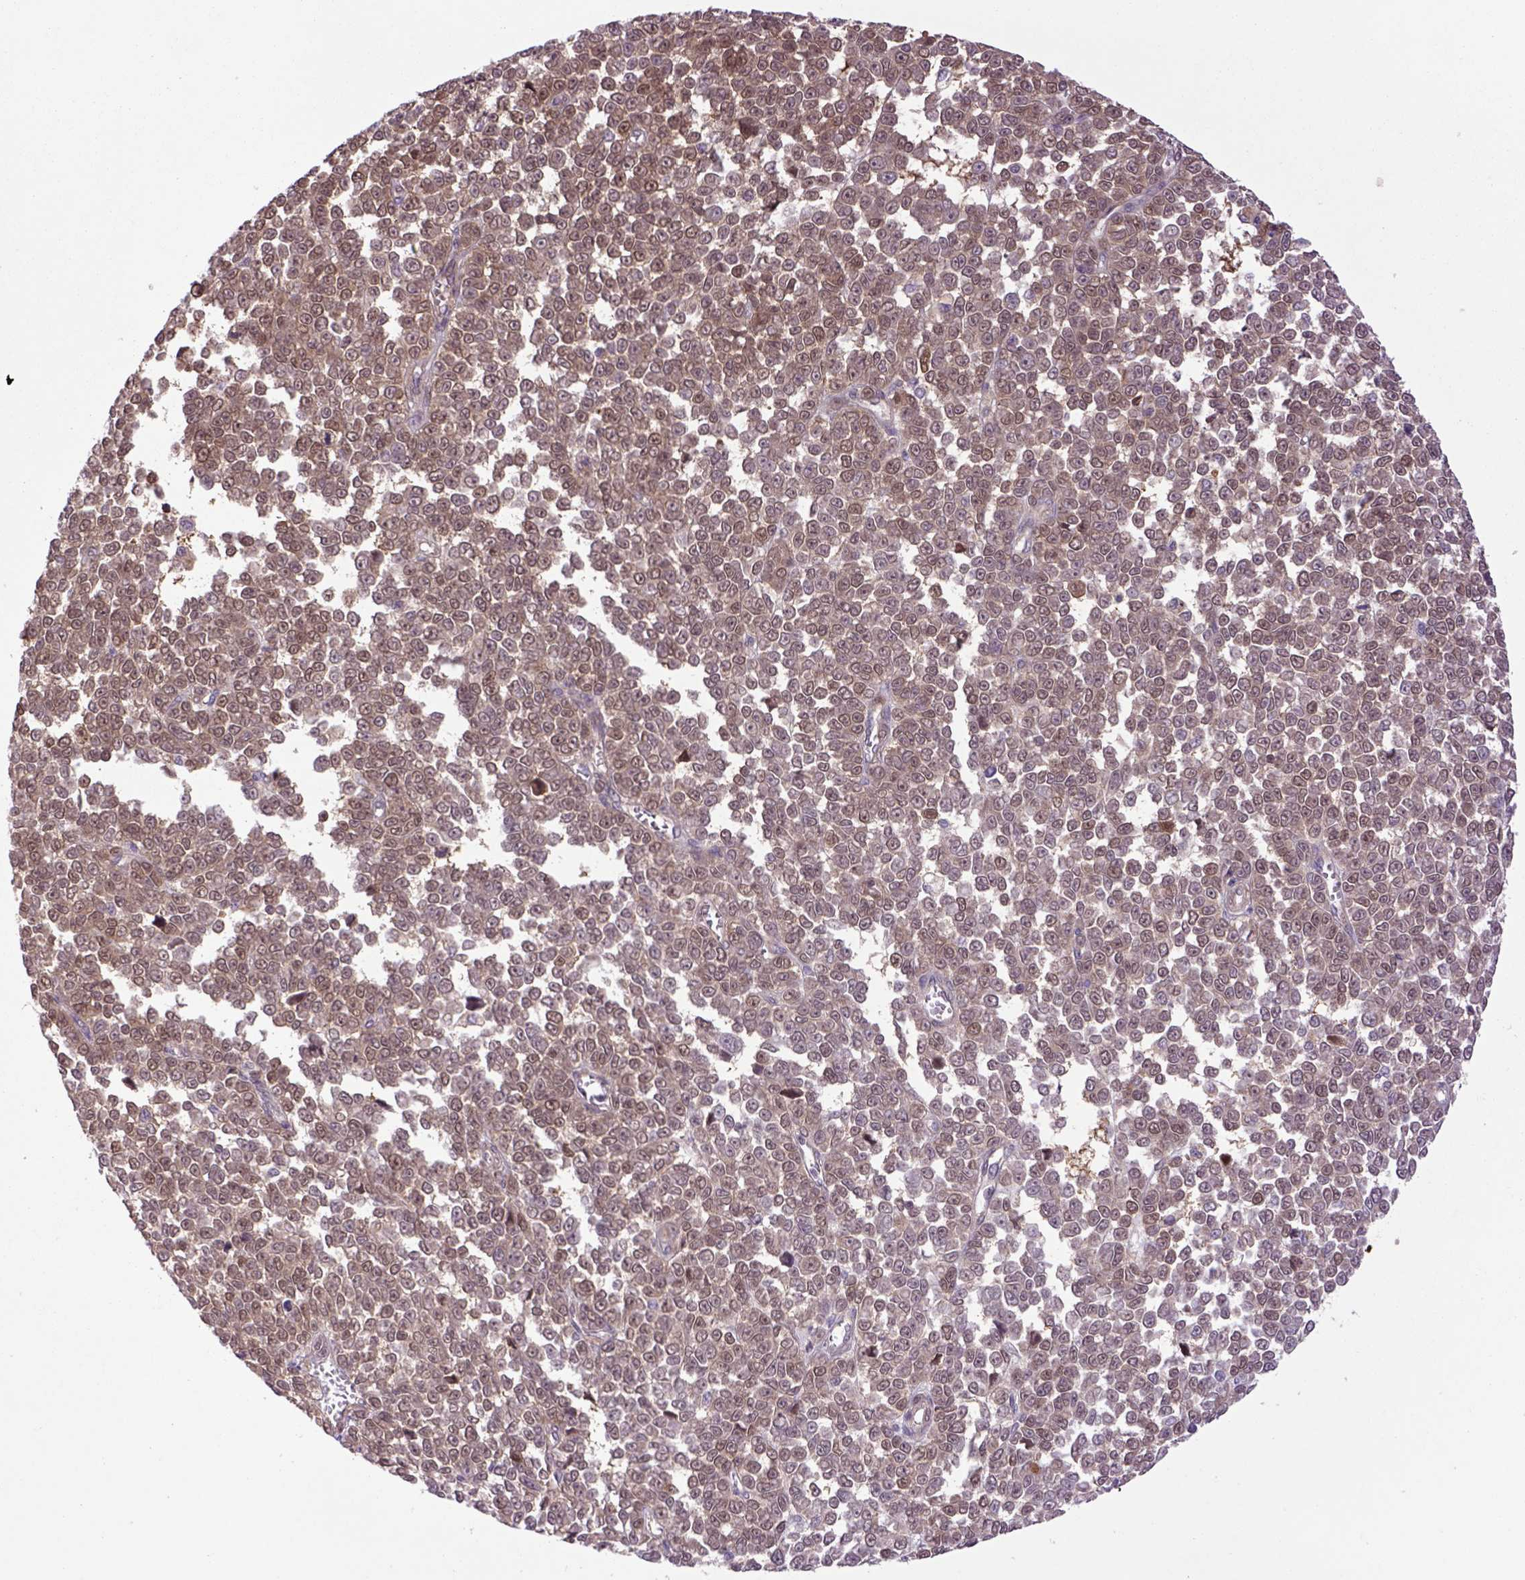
{"staining": {"intensity": "moderate", "quantity": "25%-75%", "location": "cytoplasmic/membranous,nuclear"}, "tissue": "melanoma", "cell_type": "Tumor cells", "image_type": "cancer", "snomed": [{"axis": "morphology", "description": "Malignant melanoma, NOS"}, {"axis": "topography", "description": "Skin"}], "caption": "Malignant melanoma stained with a protein marker demonstrates moderate staining in tumor cells.", "gene": "HSPBP1", "patient": {"sex": "female", "age": 95}}